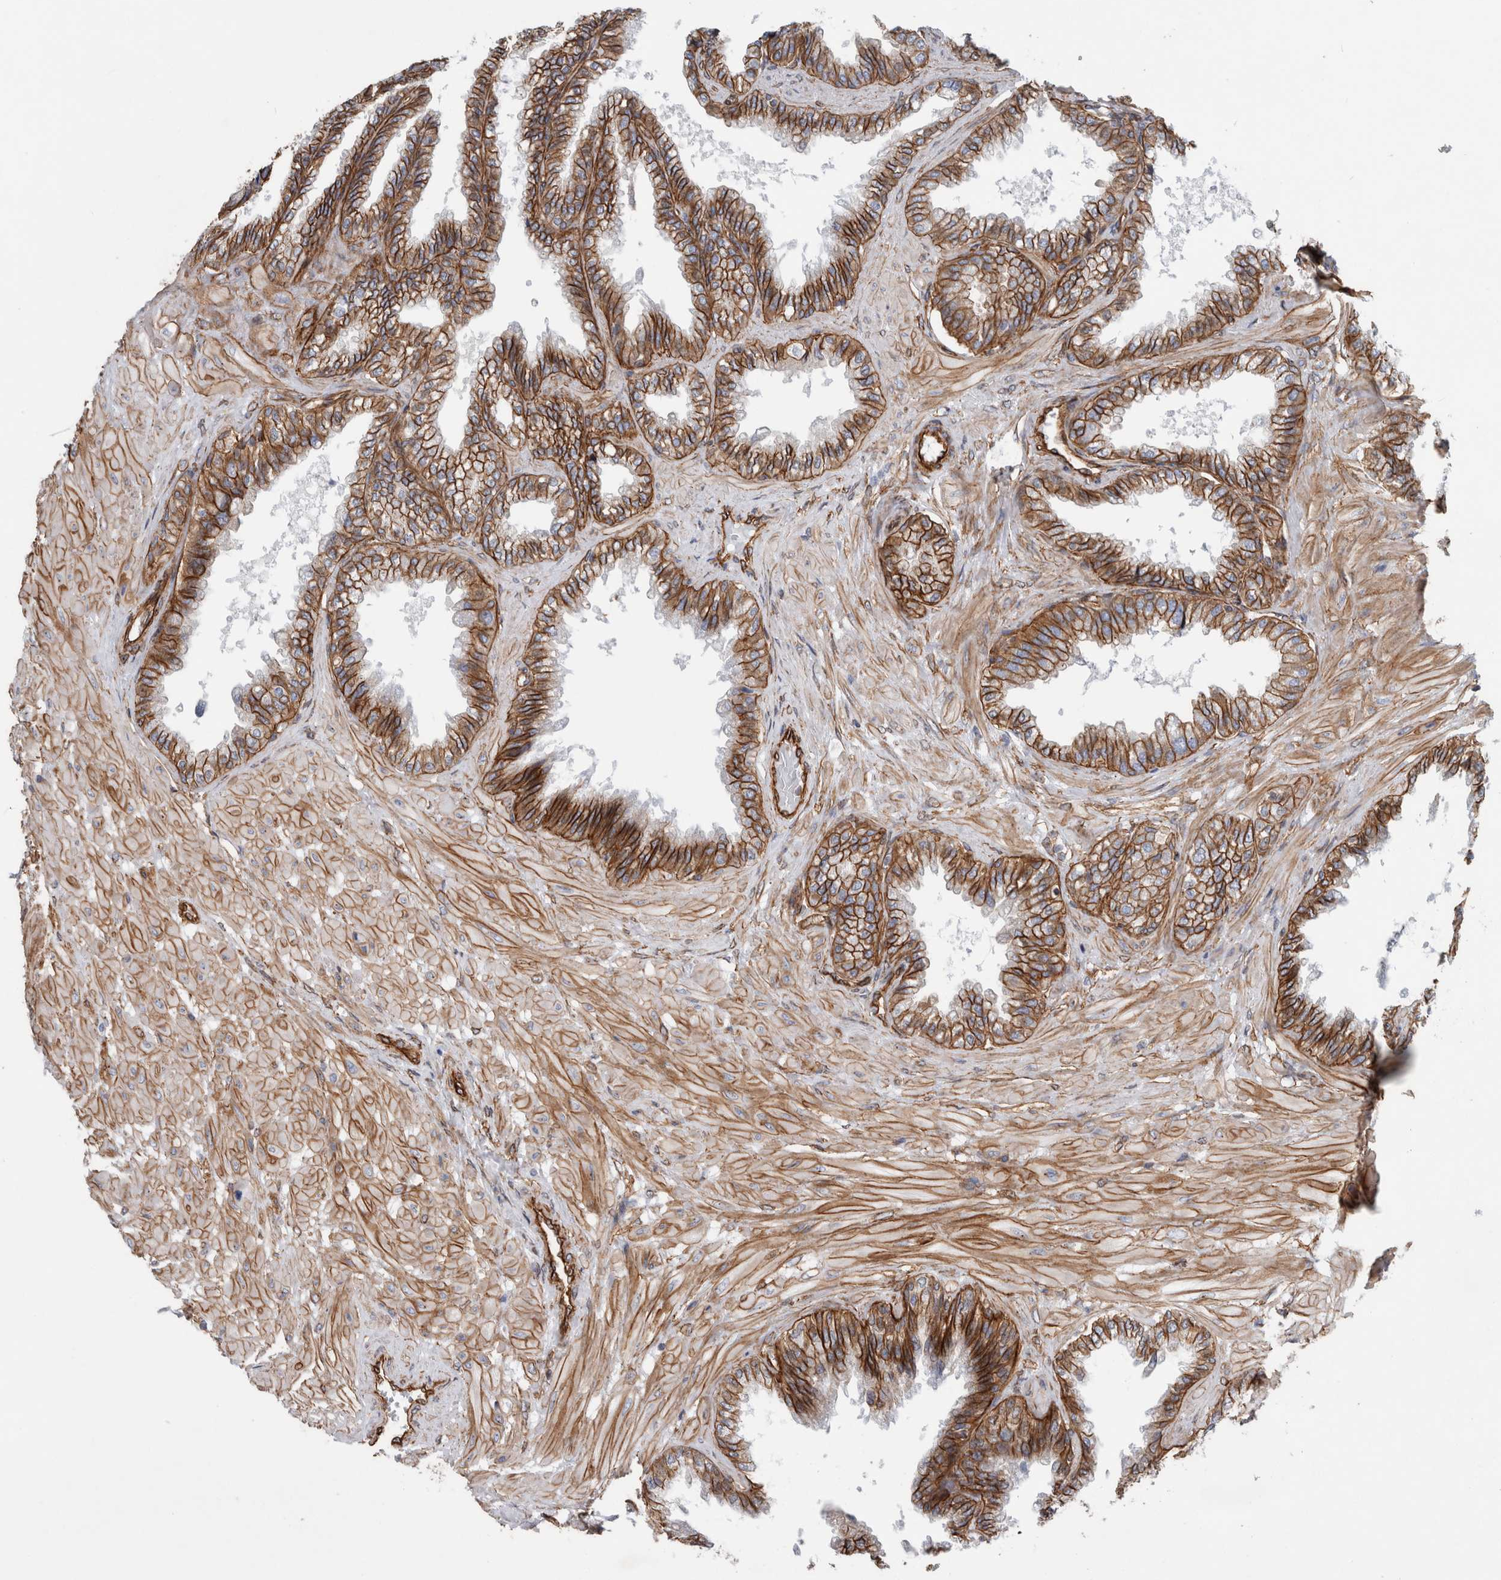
{"staining": {"intensity": "strong", "quantity": ">75%", "location": "cytoplasmic/membranous"}, "tissue": "seminal vesicle", "cell_type": "Glandular cells", "image_type": "normal", "snomed": [{"axis": "morphology", "description": "Normal tissue, NOS"}, {"axis": "topography", "description": "Seminal veicle"}], "caption": "A micrograph showing strong cytoplasmic/membranous staining in about >75% of glandular cells in benign seminal vesicle, as visualized by brown immunohistochemical staining.", "gene": "PLEC", "patient": {"sex": "male", "age": 46}}